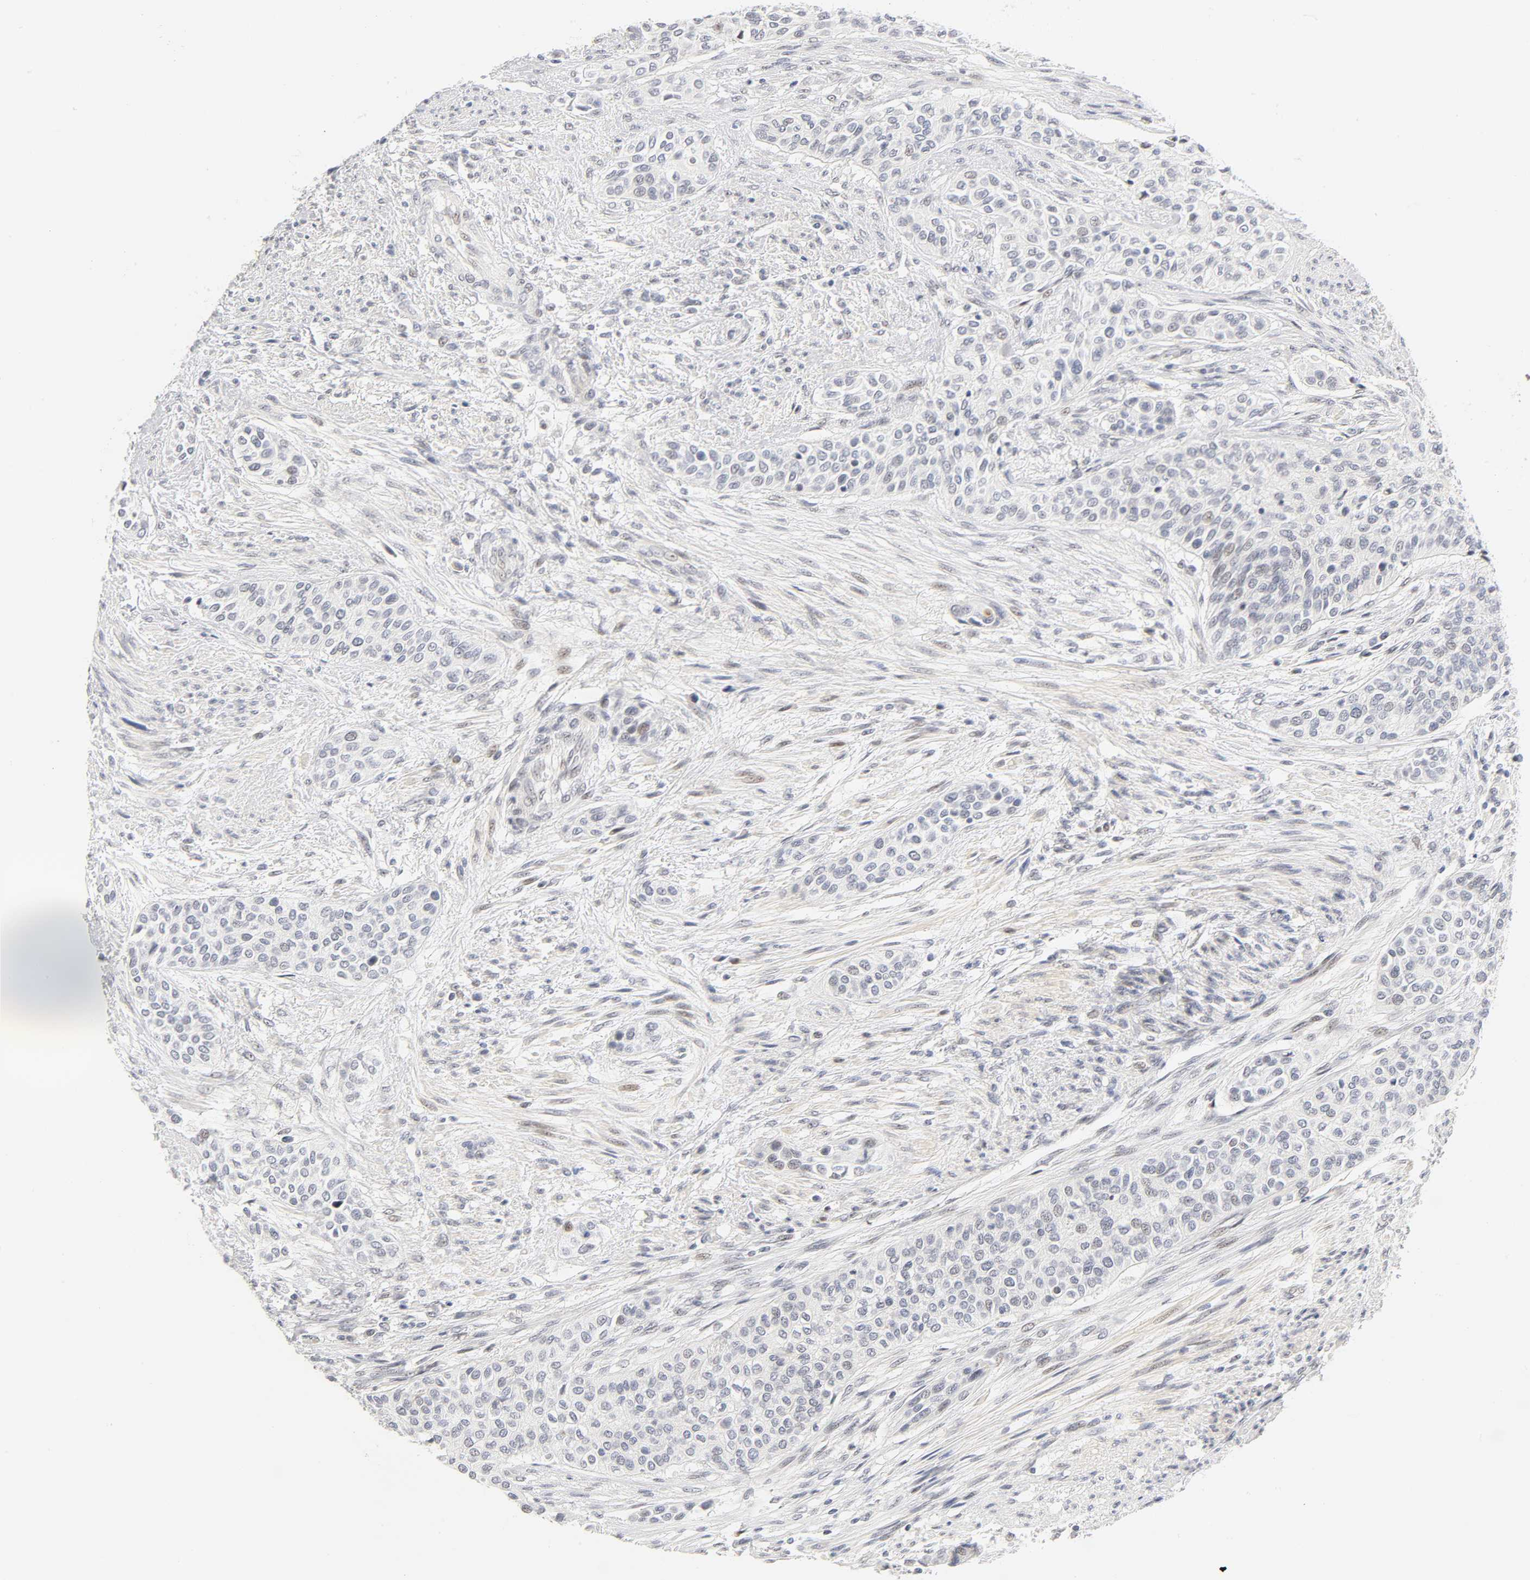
{"staining": {"intensity": "weak", "quantity": "<25%", "location": "nuclear"}, "tissue": "urothelial cancer", "cell_type": "Tumor cells", "image_type": "cancer", "snomed": [{"axis": "morphology", "description": "Urothelial carcinoma, High grade"}, {"axis": "topography", "description": "Urinary bladder"}], "caption": "High magnification brightfield microscopy of urothelial carcinoma (high-grade) stained with DAB (brown) and counterstained with hematoxylin (blue): tumor cells show no significant positivity.", "gene": "MNAT1", "patient": {"sex": "male", "age": 74}}